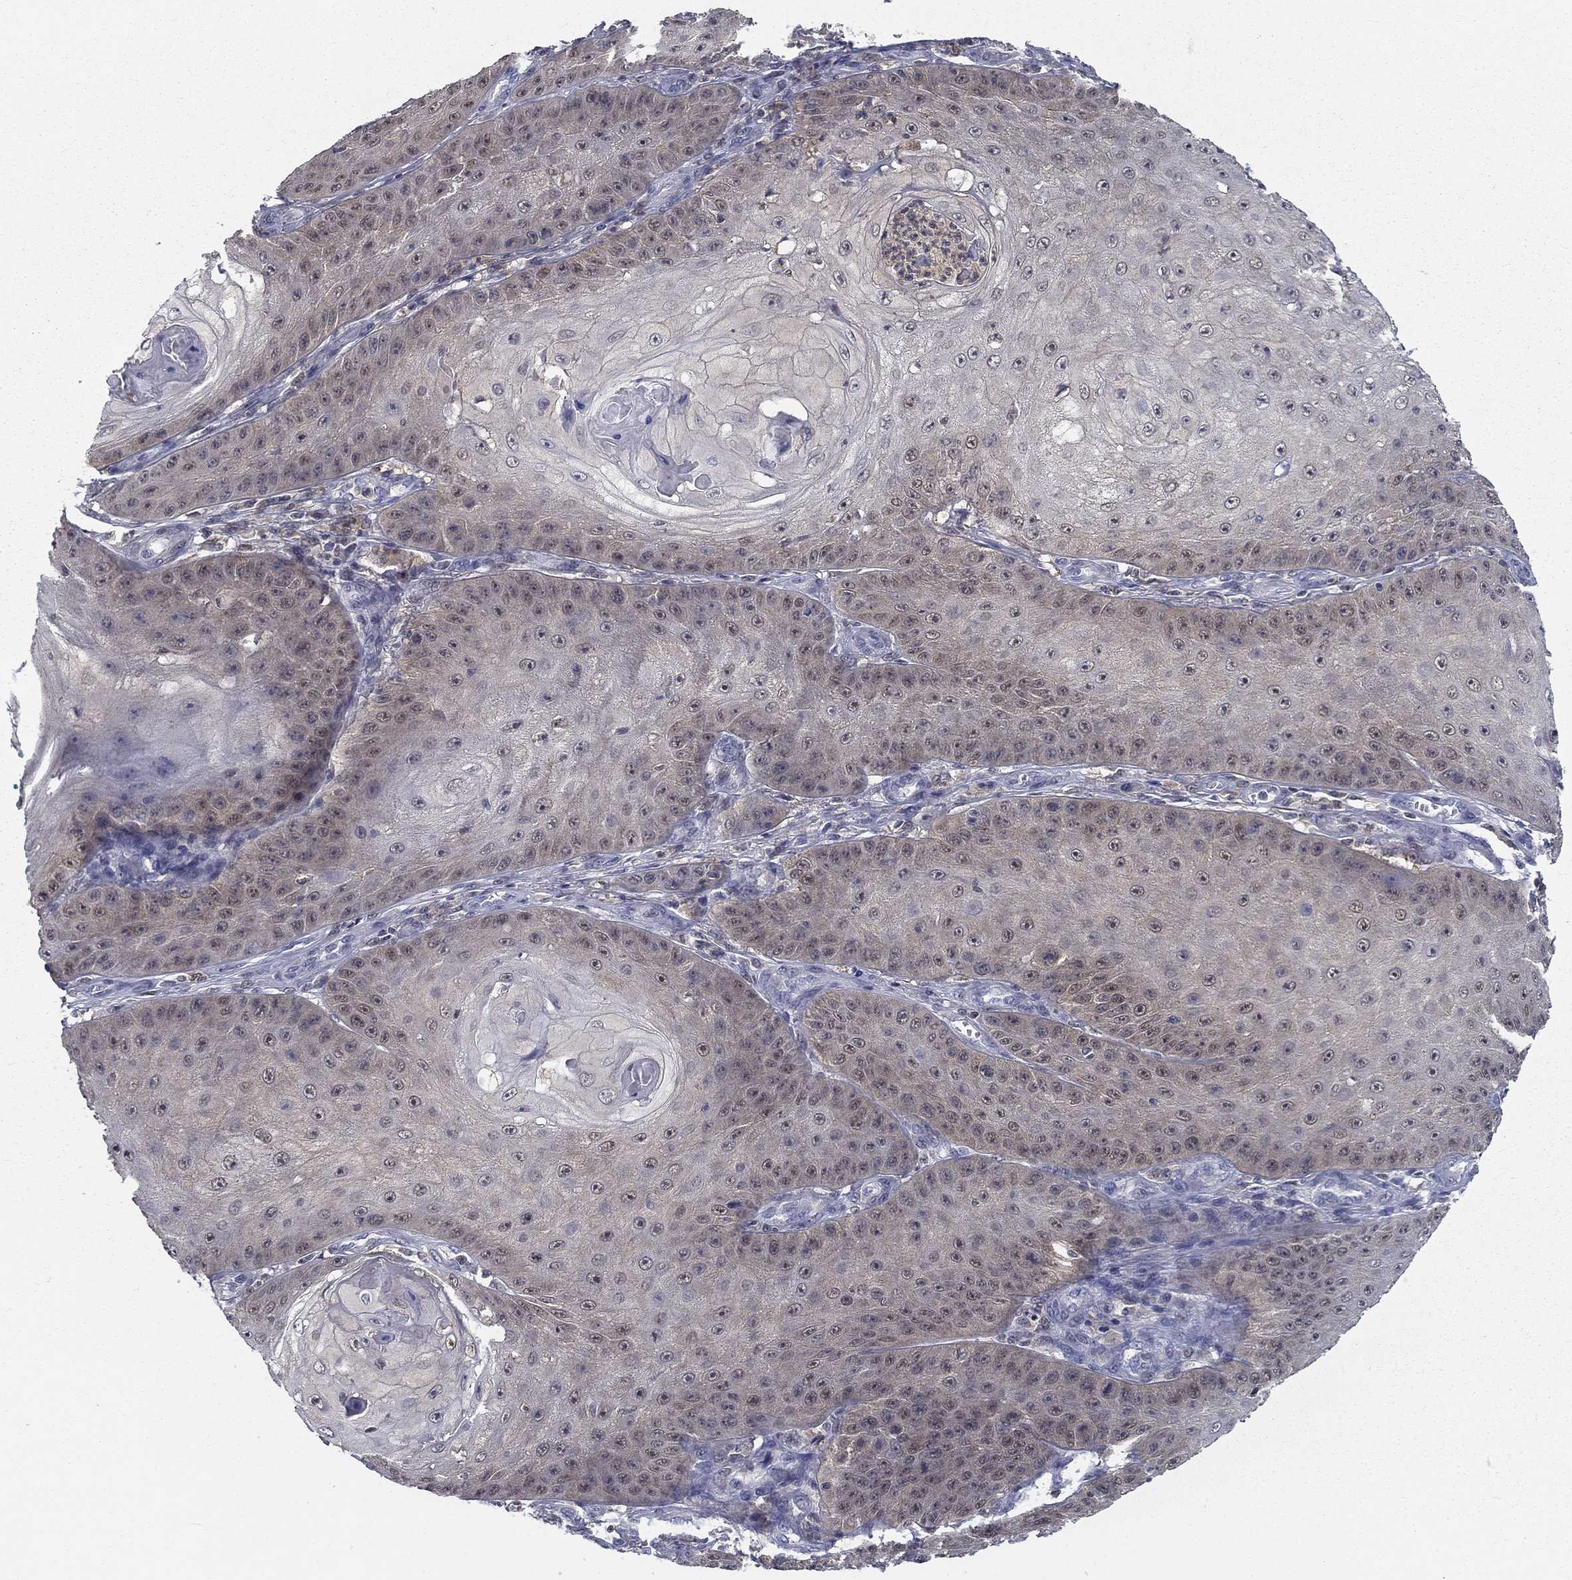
{"staining": {"intensity": "negative", "quantity": "none", "location": "none"}, "tissue": "skin cancer", "cell_type": "Tumor cells", "image_type": "cancer", "snomed": [{"axis": "morphology", "description": "Squamous cell carcinoma, NOS"}, {"axis": "topography", "description": "Skin"}], "caption": "An image of human skin squamous cell carcinoma is negative for staining in tumor cells.", "gene": "NIT2", "patient": {"sex": "male", "age": 70}}